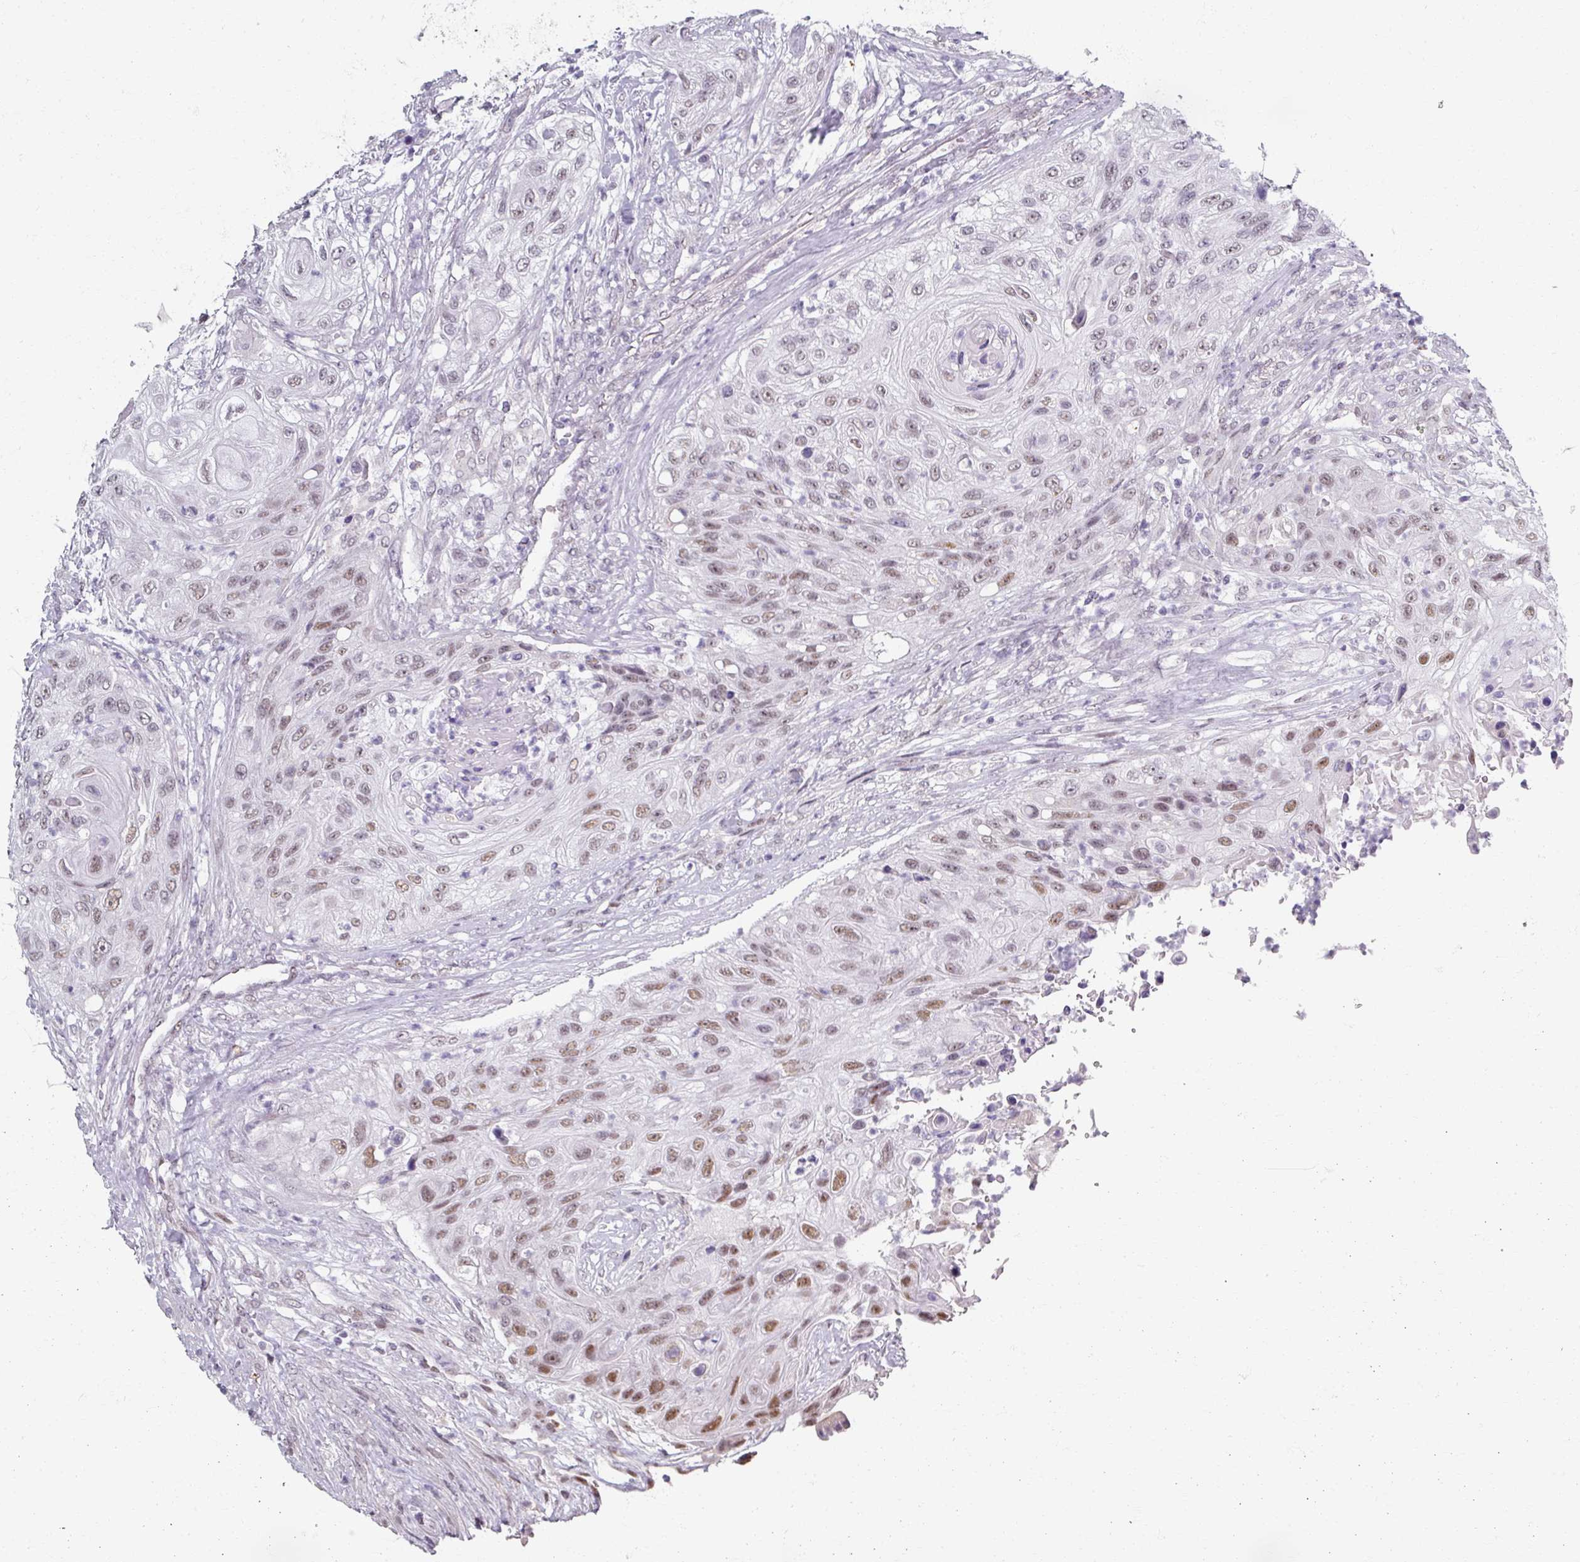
{"staining": {"intensity": "moderate", "quantity": "25%-75%", "location": "nuclear"}, "tissue": "urothelial cancer", "cell_type": "Tumor cells", "image_type": "cancer", "snomed": [{"axis": "morphology", "description": "Urothelial carcinoma, High grade"}, {"axis": "topography", "description": "Urinary bladder"}], "caption": "Immunohistochemistry staining of urothelial cancer, which displays medium levels of moderate nuclear expression in approximately 25%-75% of tumor cells indicating moderate nuclear protein staining. The staining was performed using DAB (3,3'-diaminobenzidine) (brown) for protein detection and nuclei were counterstained in hematoxylin (blue).", "gene": "RIPOR3", "patient": {"sex": "female", "age": 60}}